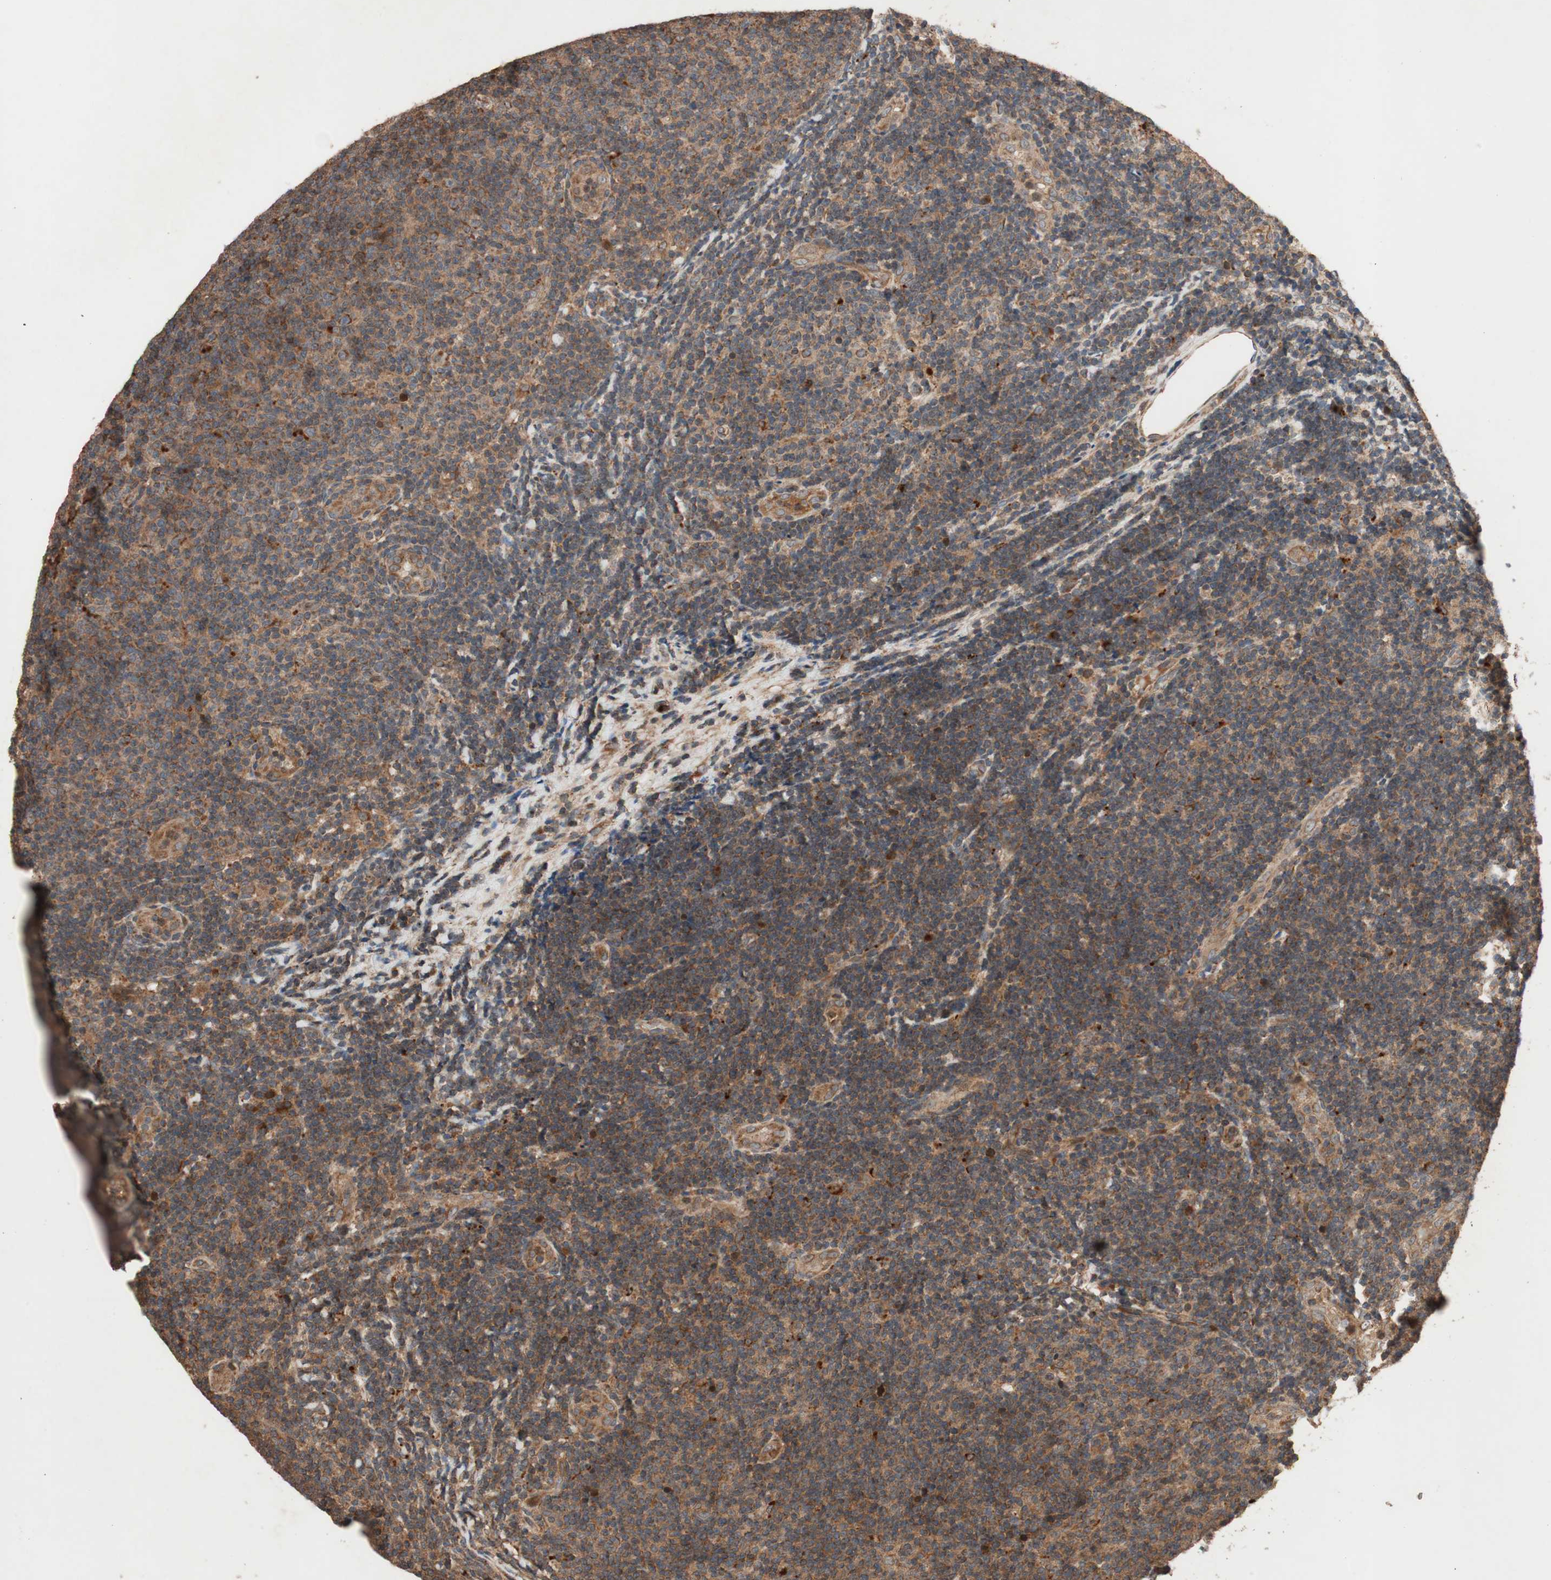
{"staining": {"intensity": "moderate", "quantity": ">75%", "location": "cytoplasmic/membranous"}, "tissue": "lymphoma", "cell_type": "Tumor cells", "image_type": "cancer", "snomed": [{"axis": "morphology", "description": "Malignant lymphoma, non-Hodgkin's type, Low grade"}, {"axis": "topography", "description": "Lymph node"}], "caption": "Approximately >75% of tumor cells in malignant lymphoma, non-Hodgkin's type (low-grade) demonstrate moderate cytoplasmic/membranous protein staining as visualized by brown immunohistochemical staining.", "gene": "RAB1A", "patient": {"sex": "male", "age": 83}}